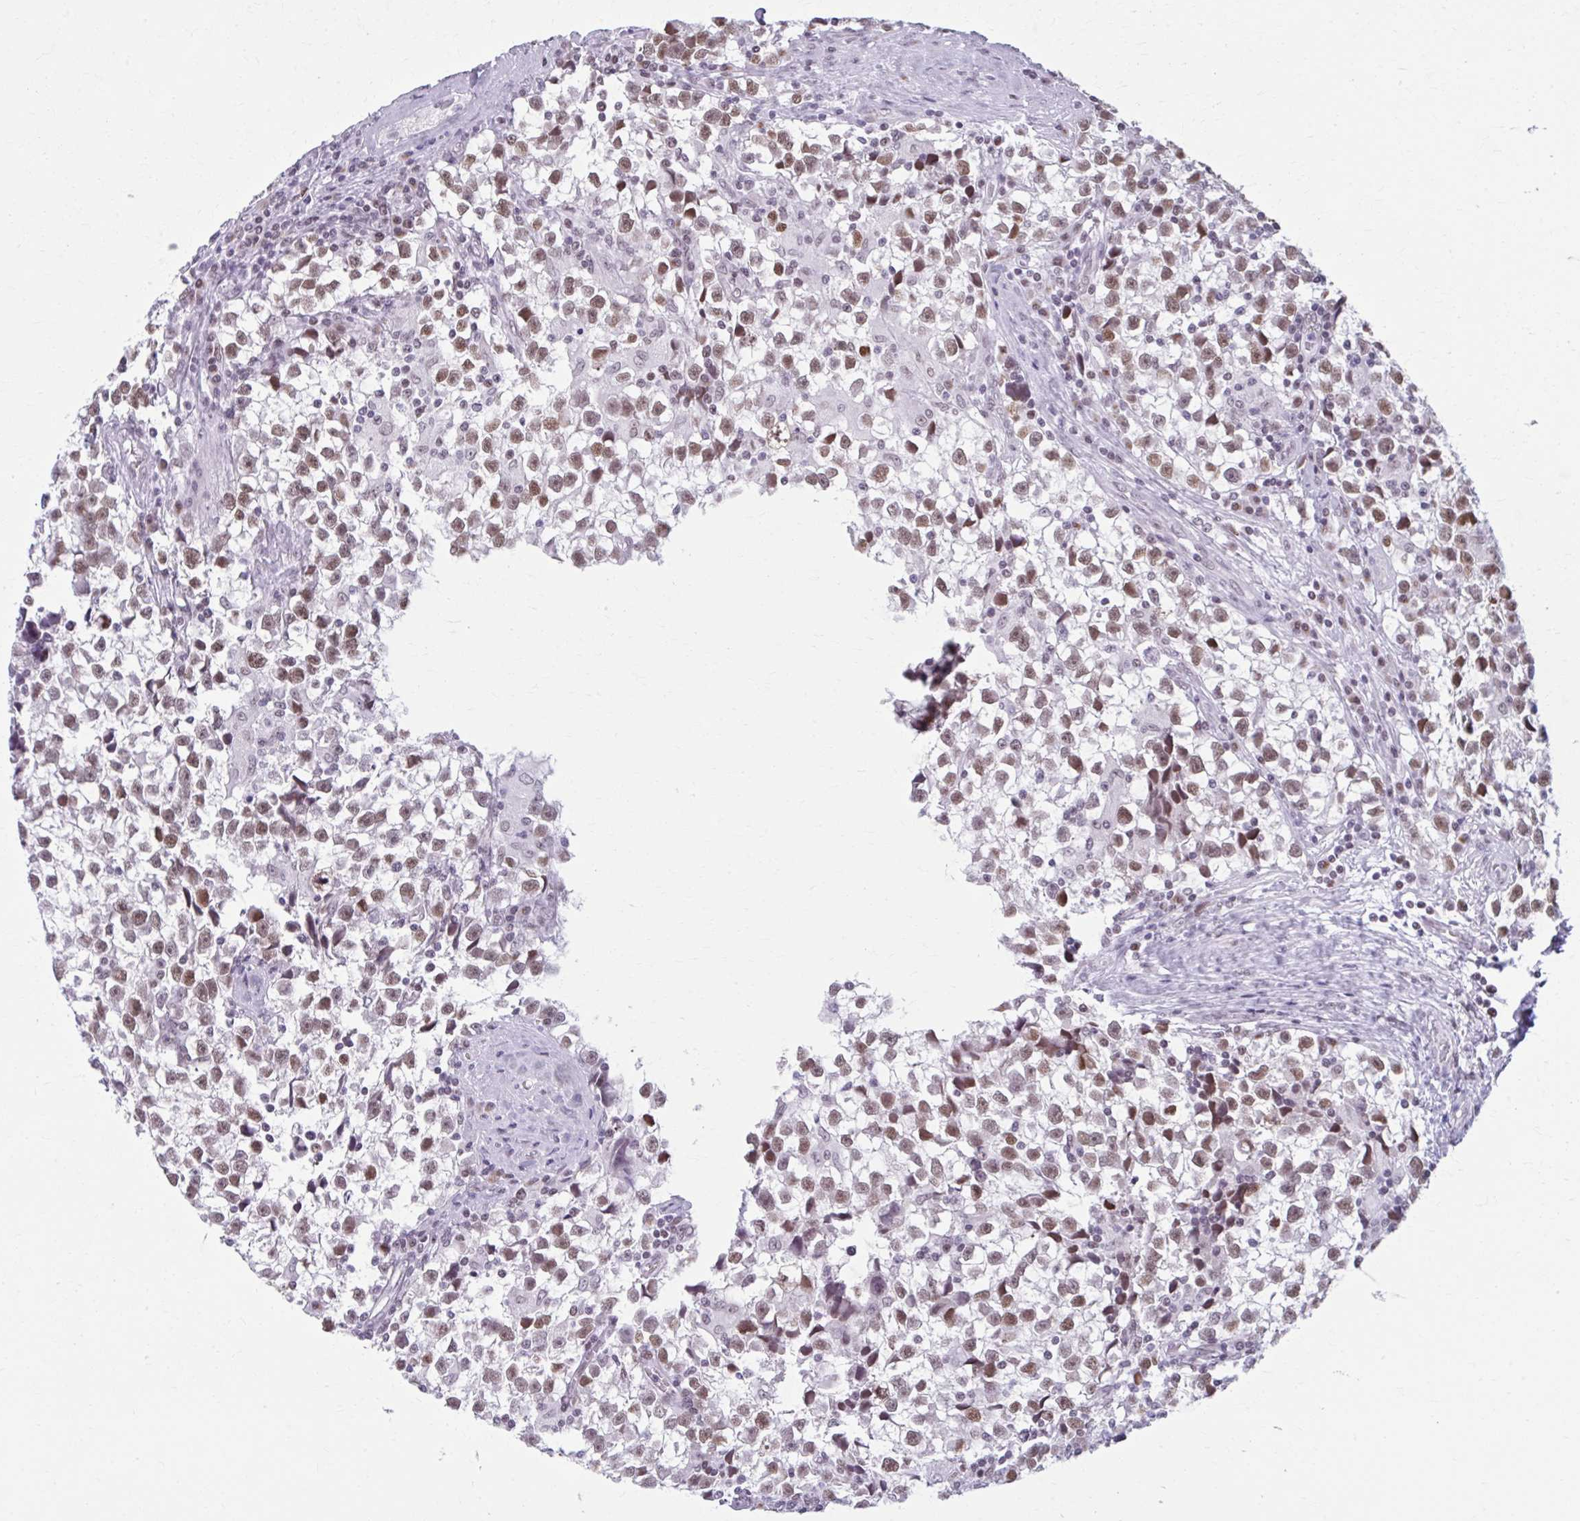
{"staining": {"intensity": "moderate", "quantity": "25%-75%", "location": "nuclear"}, "tissue": "testis cancer", "cell_type": "Tumor cells", "image_type": "cancer", "snomed": [{"axis": "morphology", "description": "Seminoma, NOS"}, {"axis": "topography", "description": "Testis"}], "caption": "This photomicrograph exhibits immunohistochemistry (IHC) staining of human seminoma (testis), with medium moderate nuclear expression in about 25%-75% of tumor cells.", "gene": "PABIR1", "patient": {"sex": "male", "age": 31}}